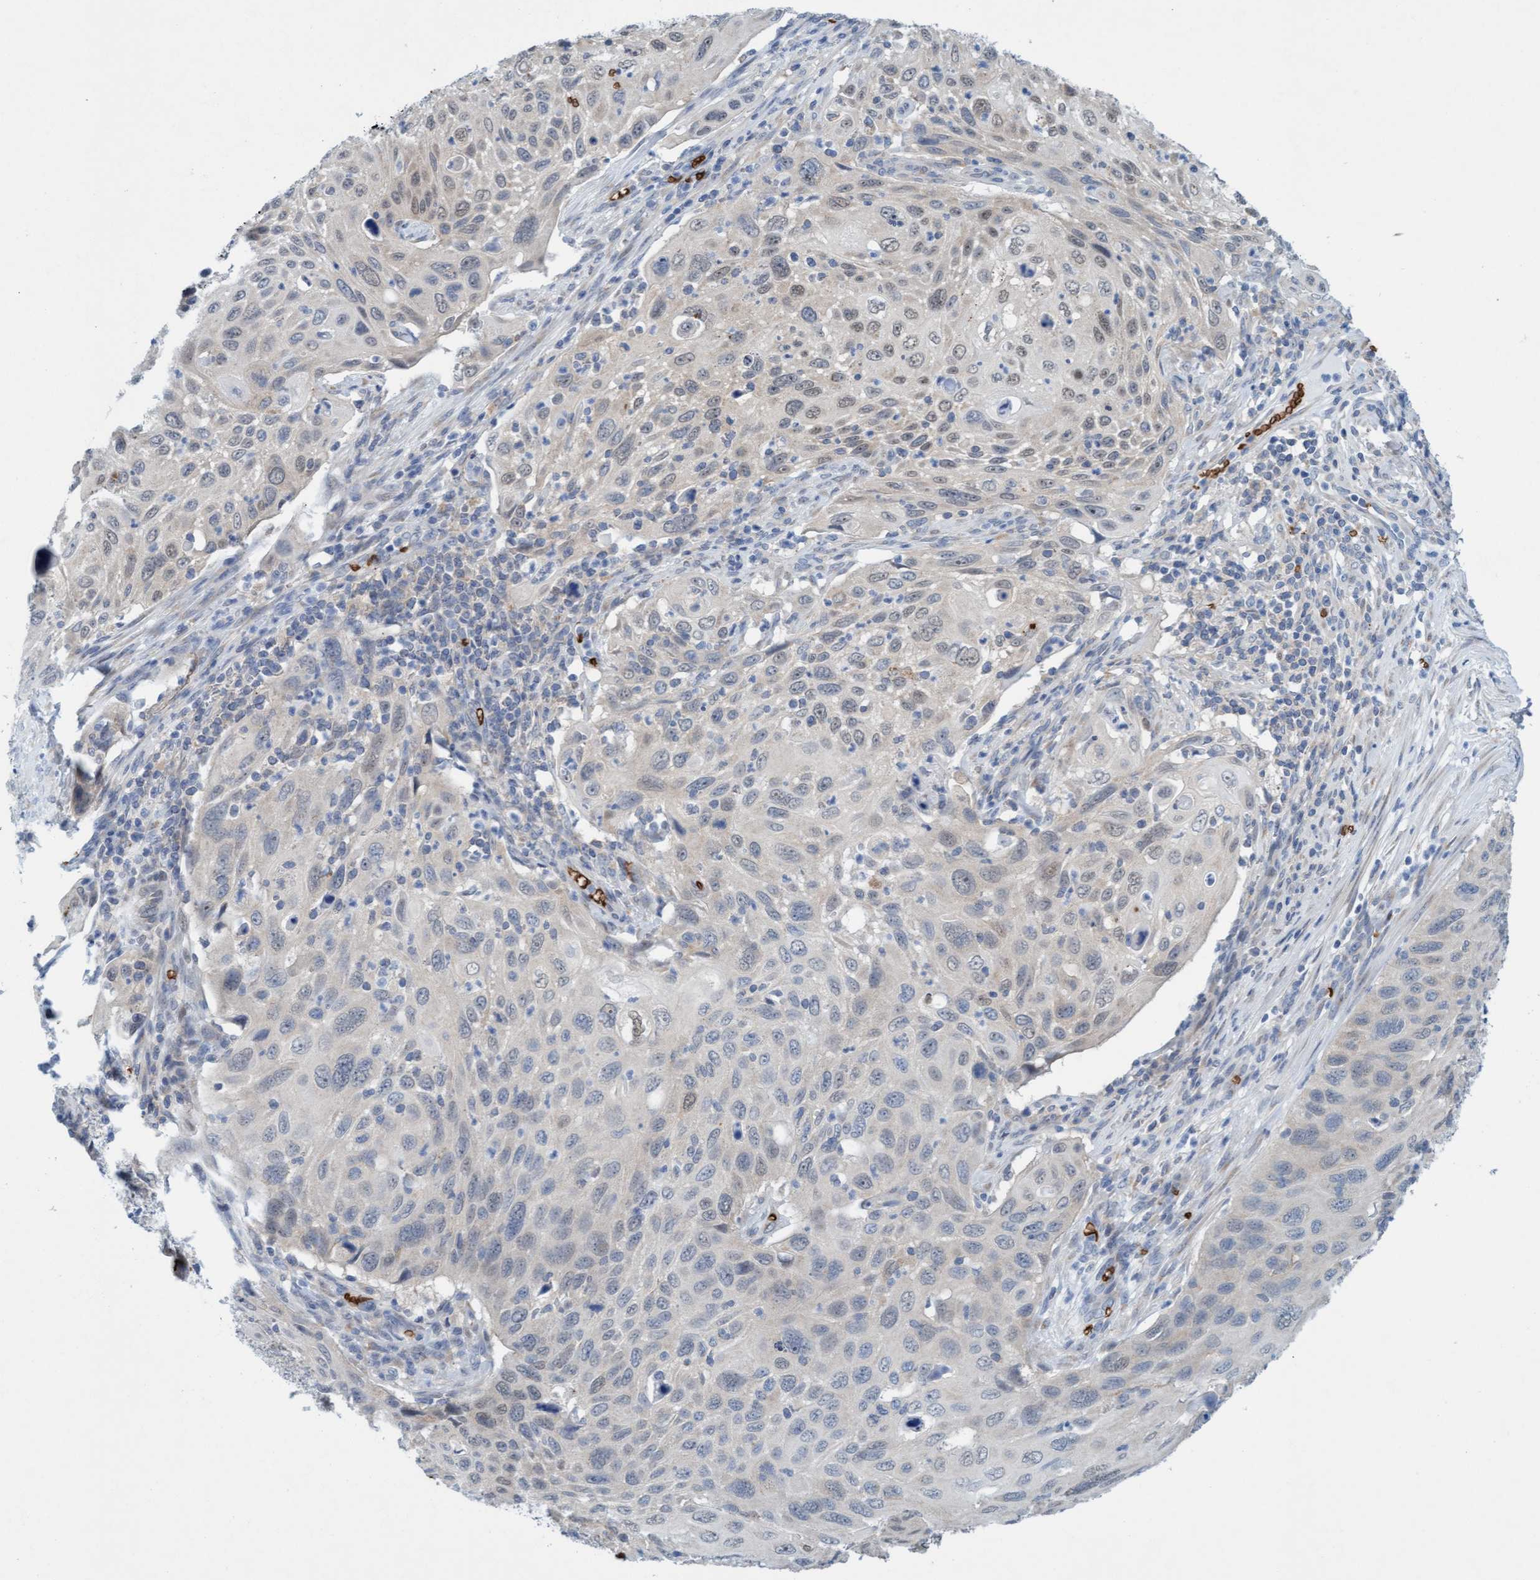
{"staining": {"intensity": "weak", "quantity": "<25%", "location": "nuclear"}, "tissue": "cervical cancer", "cell_type": "Tumor cells", "image_type": "cancer", "snomed": [{"axis": "morphology", "description": "Squamous cell carcinoma, NOS"}, {"axis": "topography", "description": "Cervix"}], "caption": "IHC photomicrograph of cervical cancer (squamous cell carcinoma) stained for a protein (brown), which reveals no expression in tumor cells. (Stains: DAB immunohistochemistry (IHC) with hematoxylin counter stain, Microscopy: brightfield microscopy at high magnification).", "gene": "SPEM2", "patient": {"sex": "female", "age": 70}}